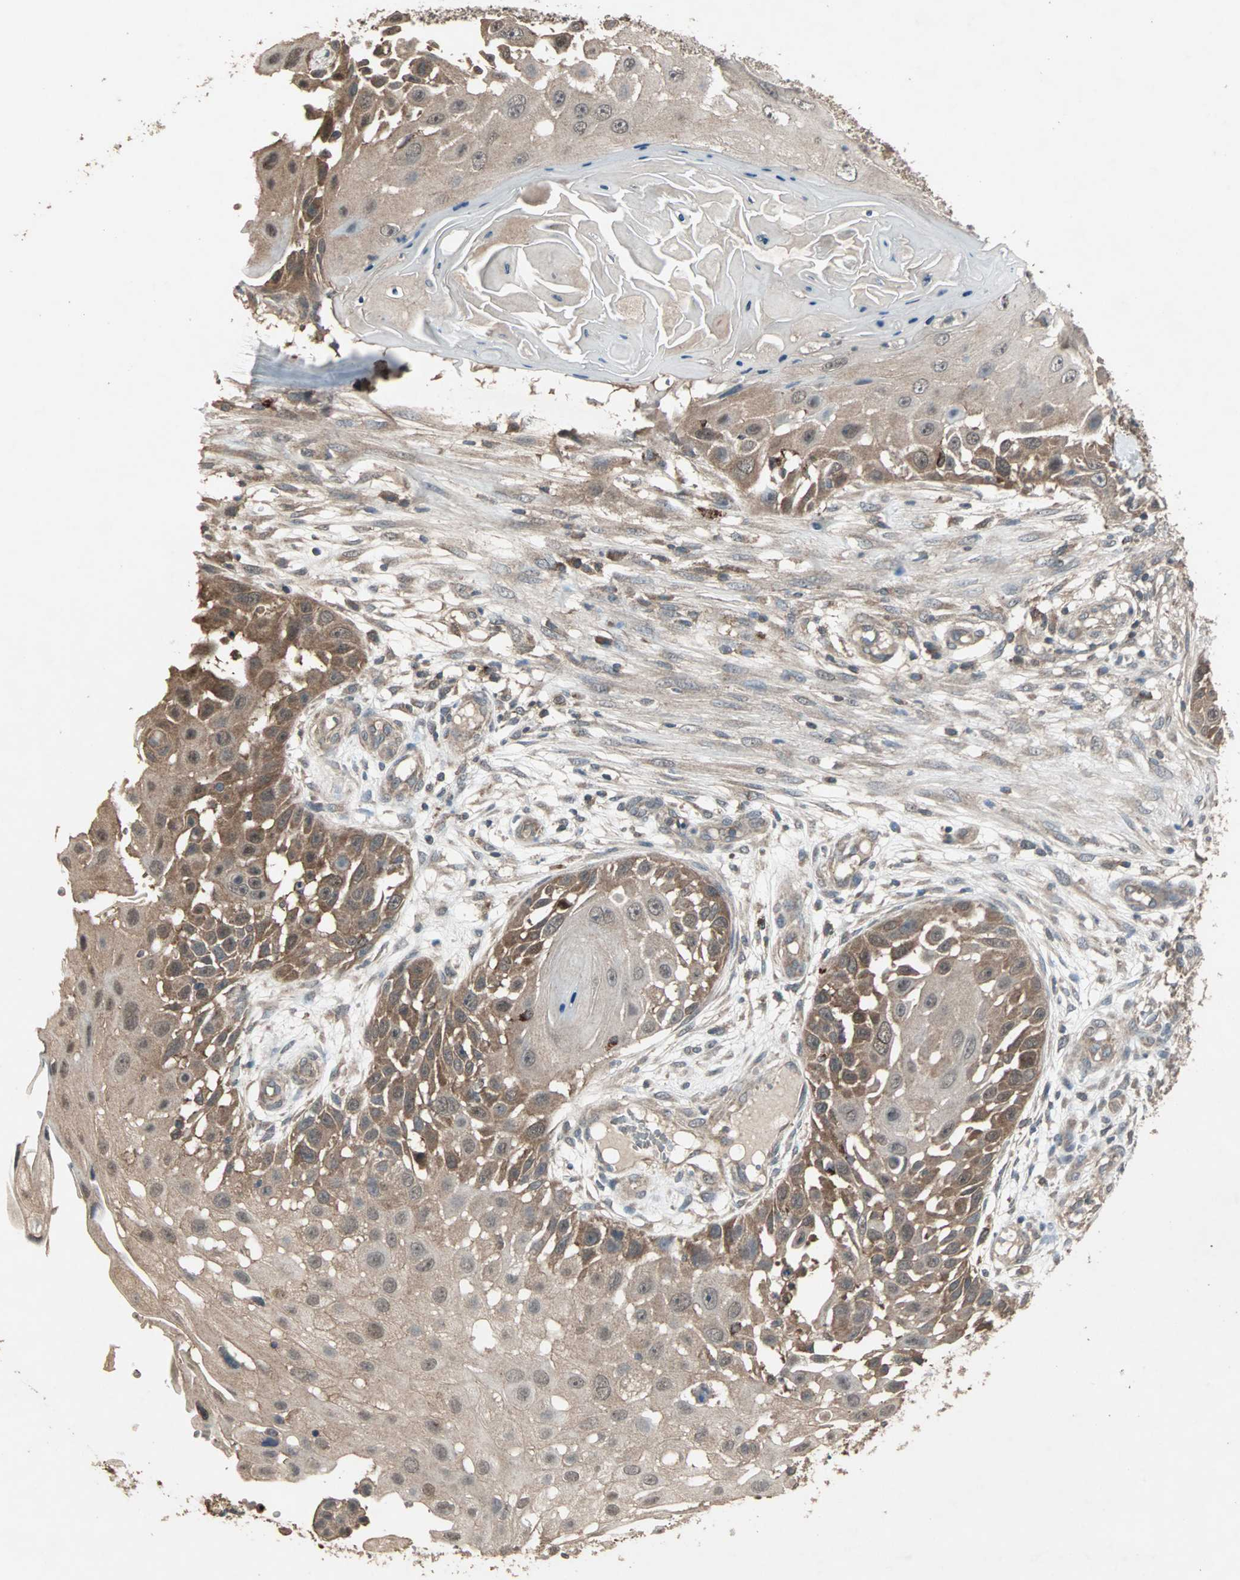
{"staining": {"intensity": "moderate", "quantity": ">75%", "location": "cytoplasmic/membranous"}, "tissue": "skin cancer", "cell_type": "Tumor cells", "image_type": "cancer", "snomed": [{"axis": "morphology", "description": "Squamous cell carcinoma, NOS"}, {"axis": "topography", "description": "Skin"}], "caption": "Brown immunohistochemical staining in skin cancer demonstrates moderate cytoplasmic/membranous expression in about >75% of tumor cells.", "gene": "UBAC1", "patient": {"sex": "female", "age": 44}}